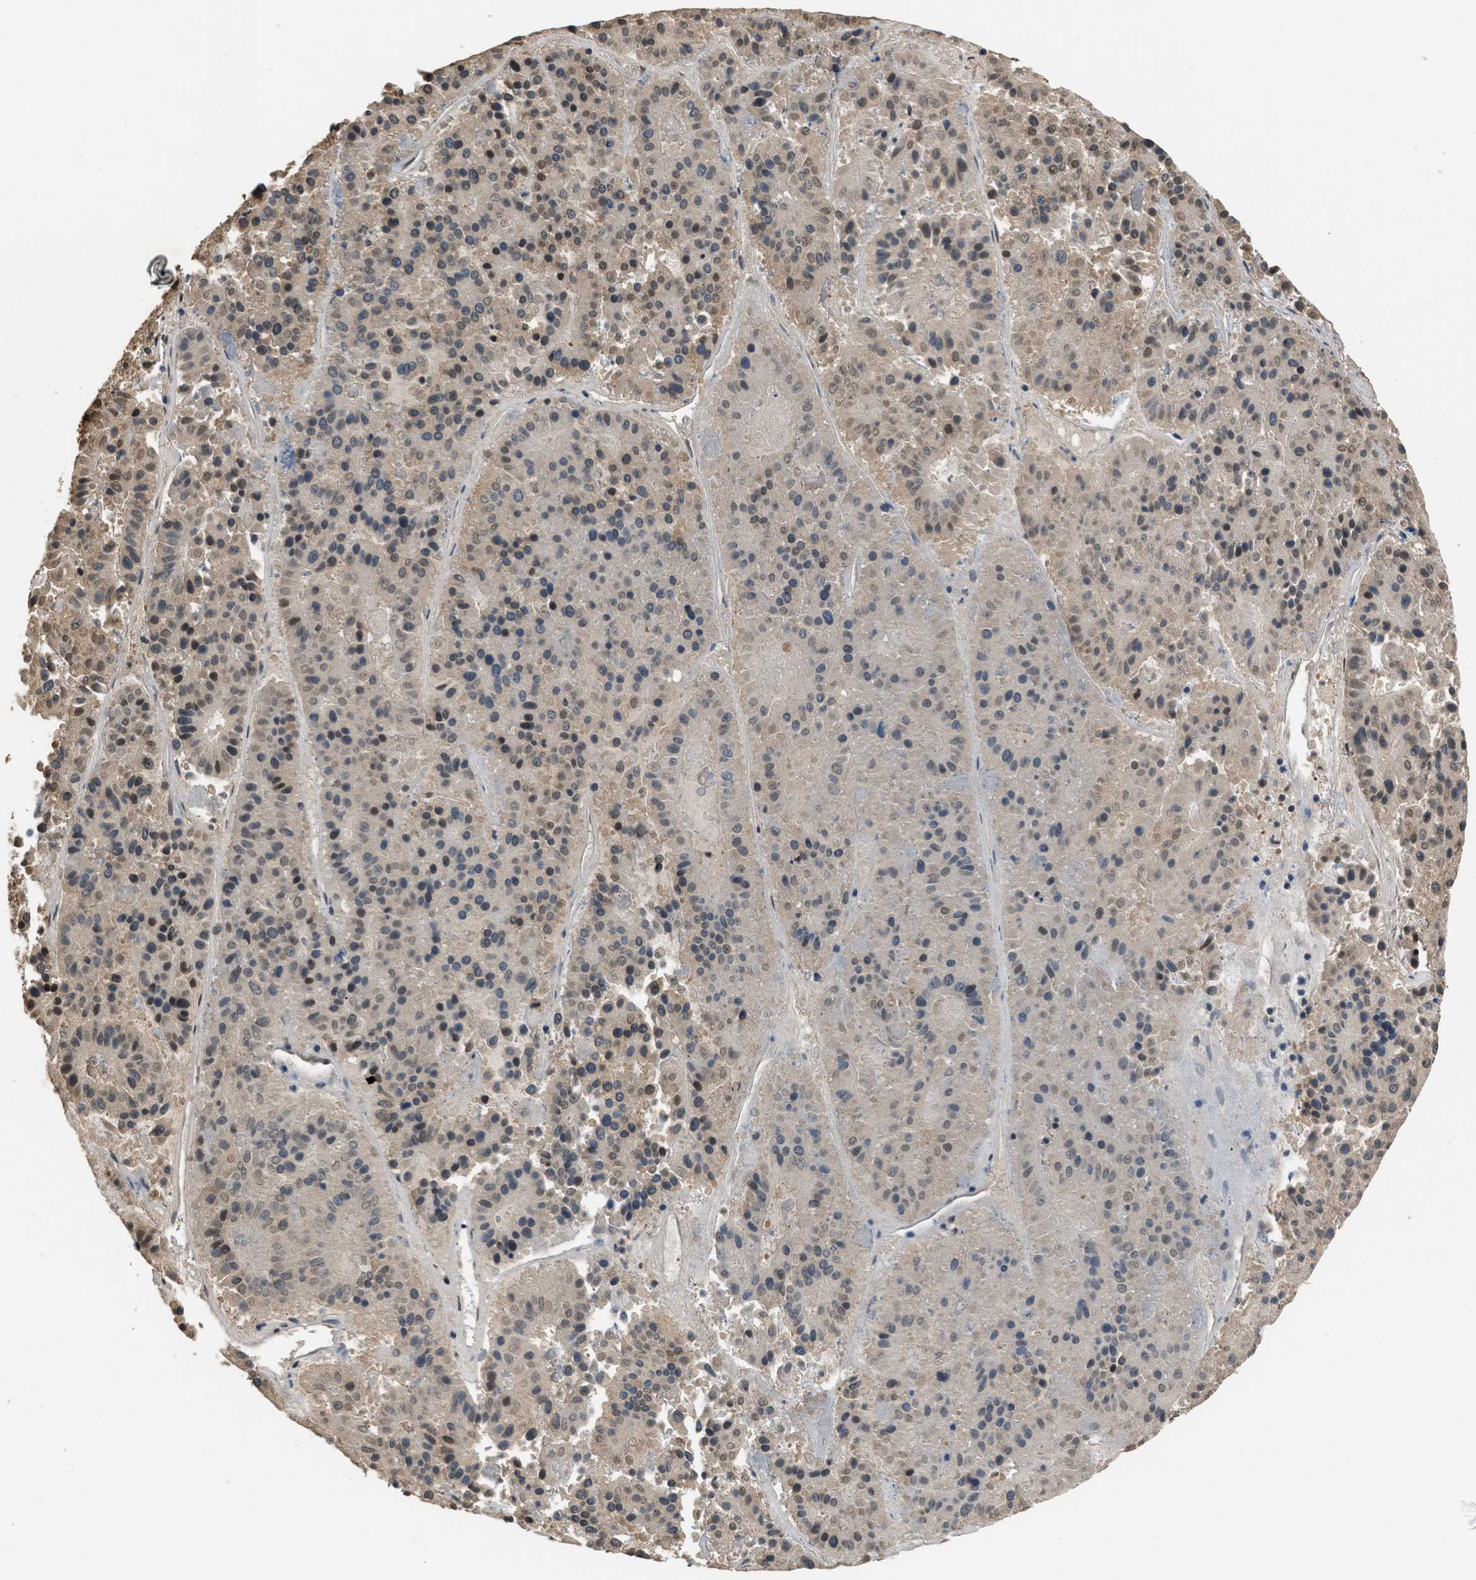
{"staining": {"intensity": "moderate", "quantity": "25%-75%", "location": "nuclear"}, "tissue": "pancreatic cancer", "cell_type": "Tumor cells", "image_type": "cancer", "snomed": [{"axis": "morphology", "description": "Adenocarcinoma, NOS"}, {"axis": "topography", "description": "Pancreas"}], "caption": "Immunohistochemical staining of human pancreatic cancer (adenocarcinoma) displays medium levels of moderate nuclear positivity in about 25%-75% of tumor cells.", "gene": "SLC36A4", "patient": {"sex": "male", "age": 50}}